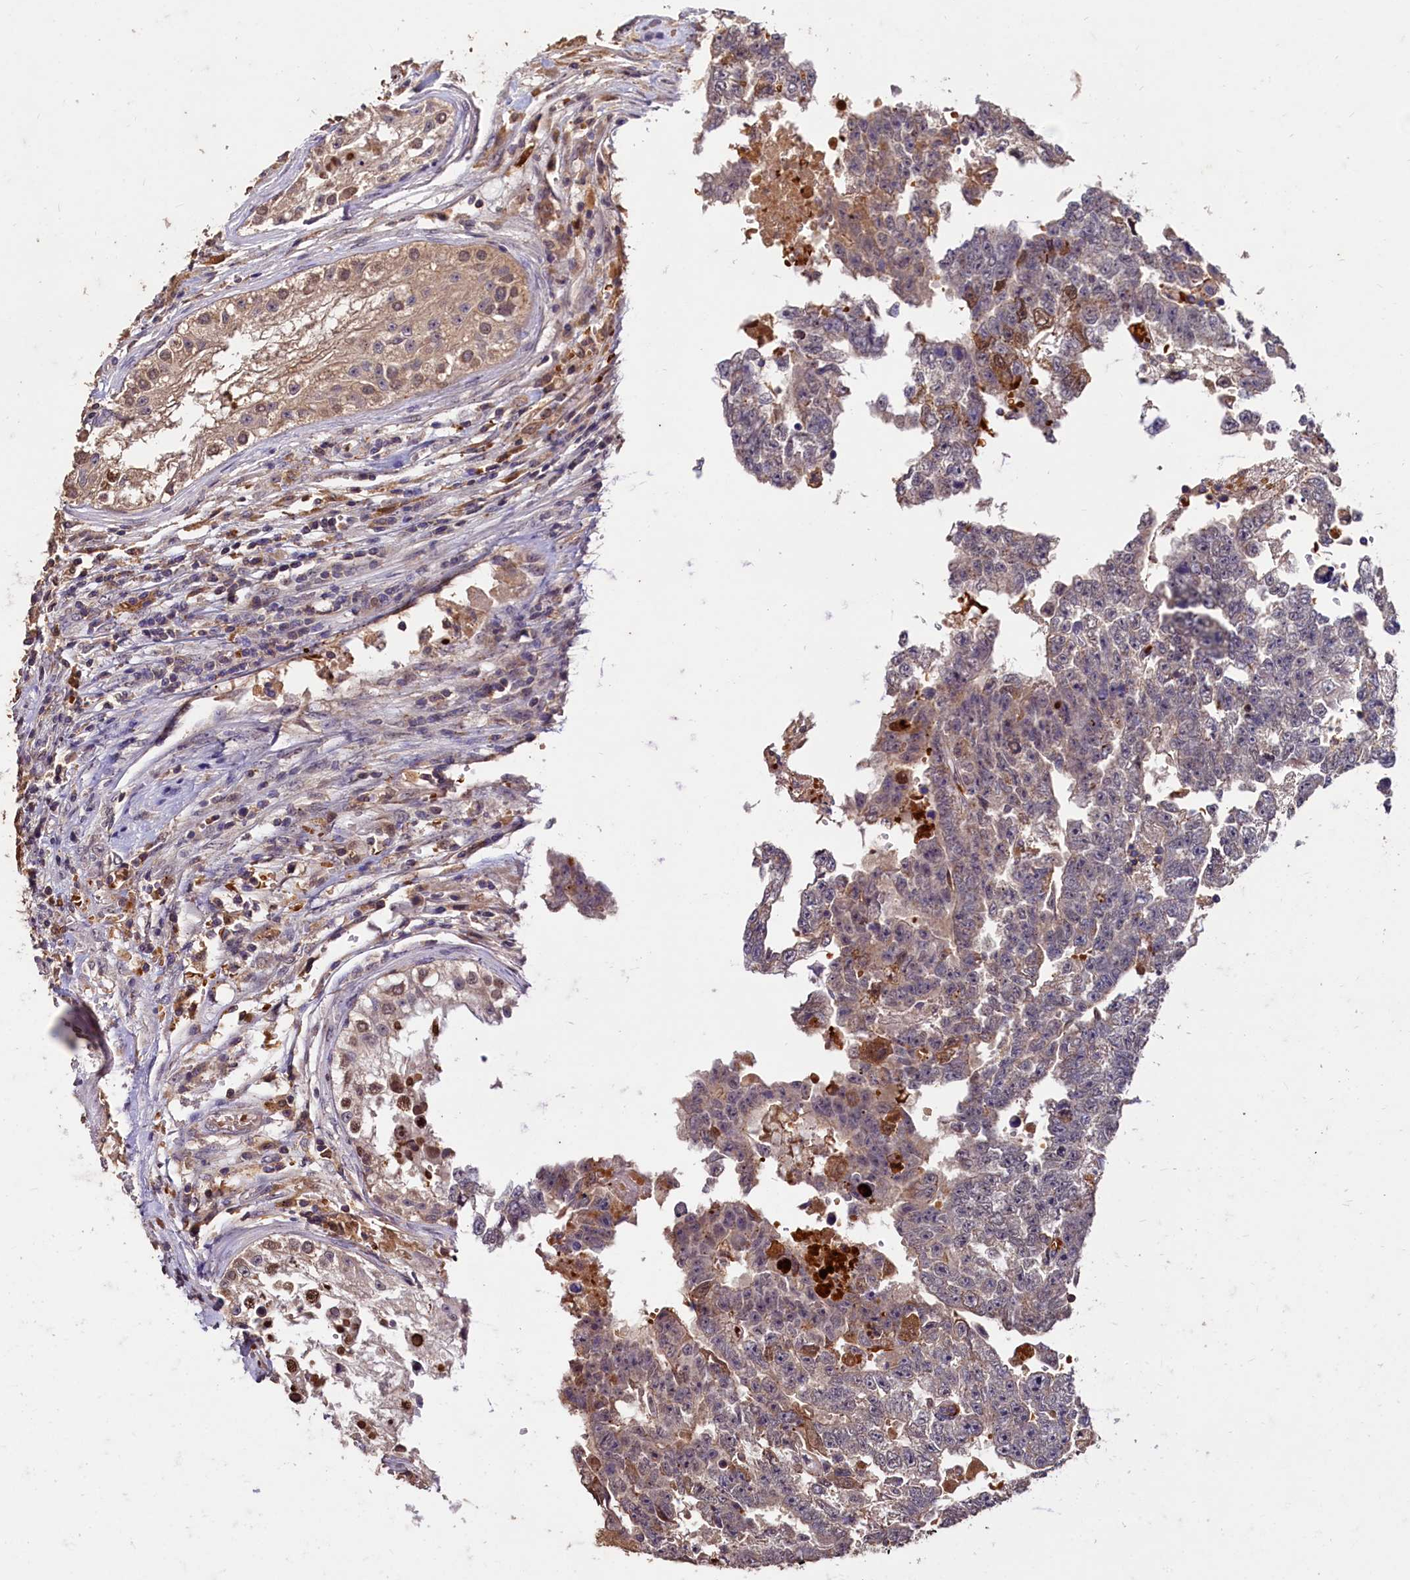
{"staining": {"intensity": "weak", "quantity": "25%-75%", "location": "cytoplasmic/membranous"}, "tissue": "testis cancer", "cell_type": "Tumor cells", "image_type": "cancer", "snomed": [{"axis": "morphology", "description": "Carcinoma, Embryonal, NOS"}, {"axis": "topography", "description": "Testis"}], "caption": "The immunohistochemical stain shows weak cytoplasmic/membranous staining in tumor cells of testis cancer (embryonal carcinoma) tissue.", "gene": "CSTPP1", "patient": {"sex": "male", "age": 25}}